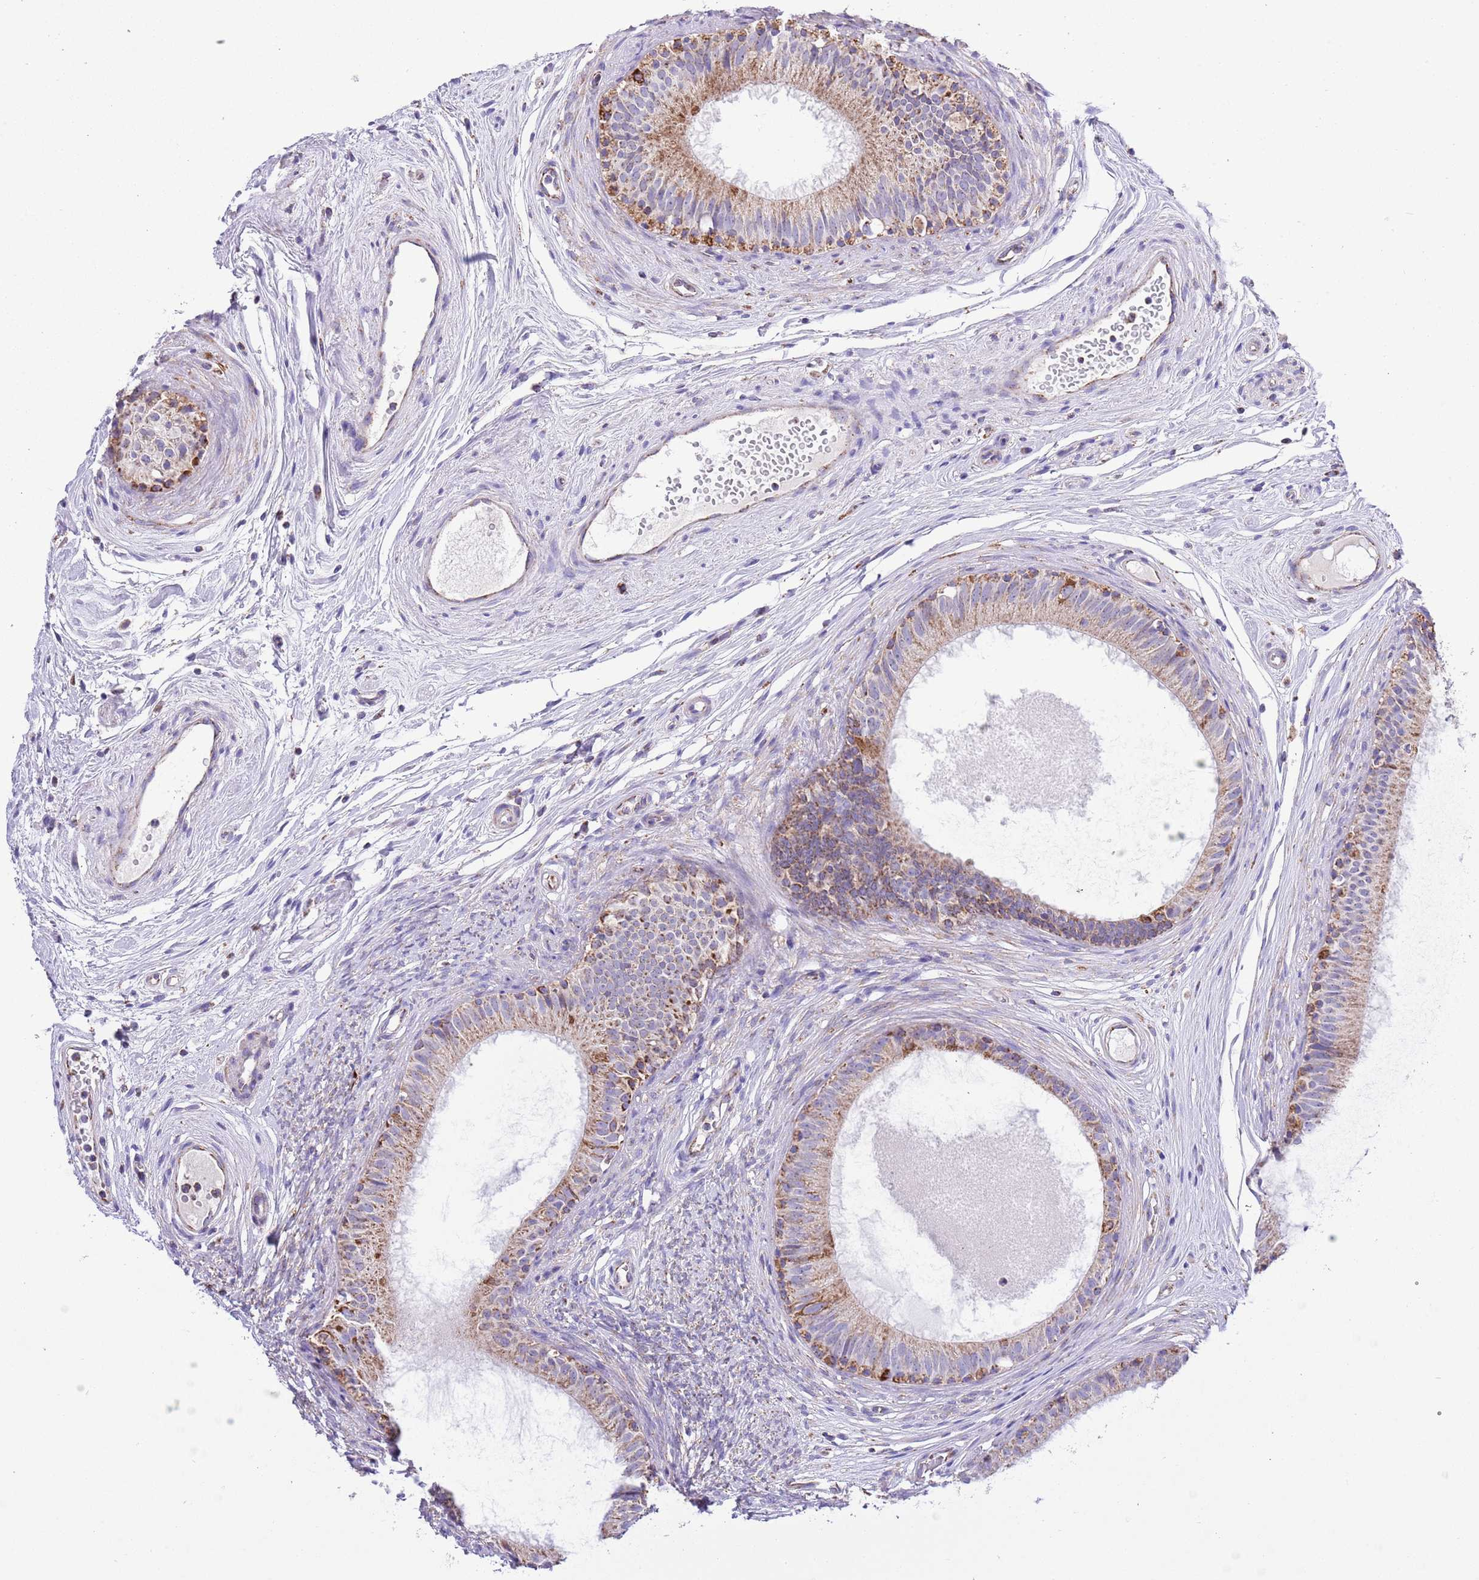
{"staining": {"intensity": "moderate", "quantity": "25%-75%", "location": "cytoplasmic/membranous"}, "tissue": "epididymis", "cell_type": "Glandular cells", "image_type": "normal", "snomed": [{"axis": "morphology", "description": "Normal tissue, NOS"}, {"axis": "topography", "description": "Epididymis"}], "caption": "Protein analysis of benign epididymis displays moderate cytoplasmic/membranous staining in approximately 25%-75% of glandular cells. The staining was performed using DAB, with brown indicating positive protein expression. Nuclei are stained blue with hematoxylin.", "gene": "TEKTIP1", "patient": {"sex": "male", "age": 74}}